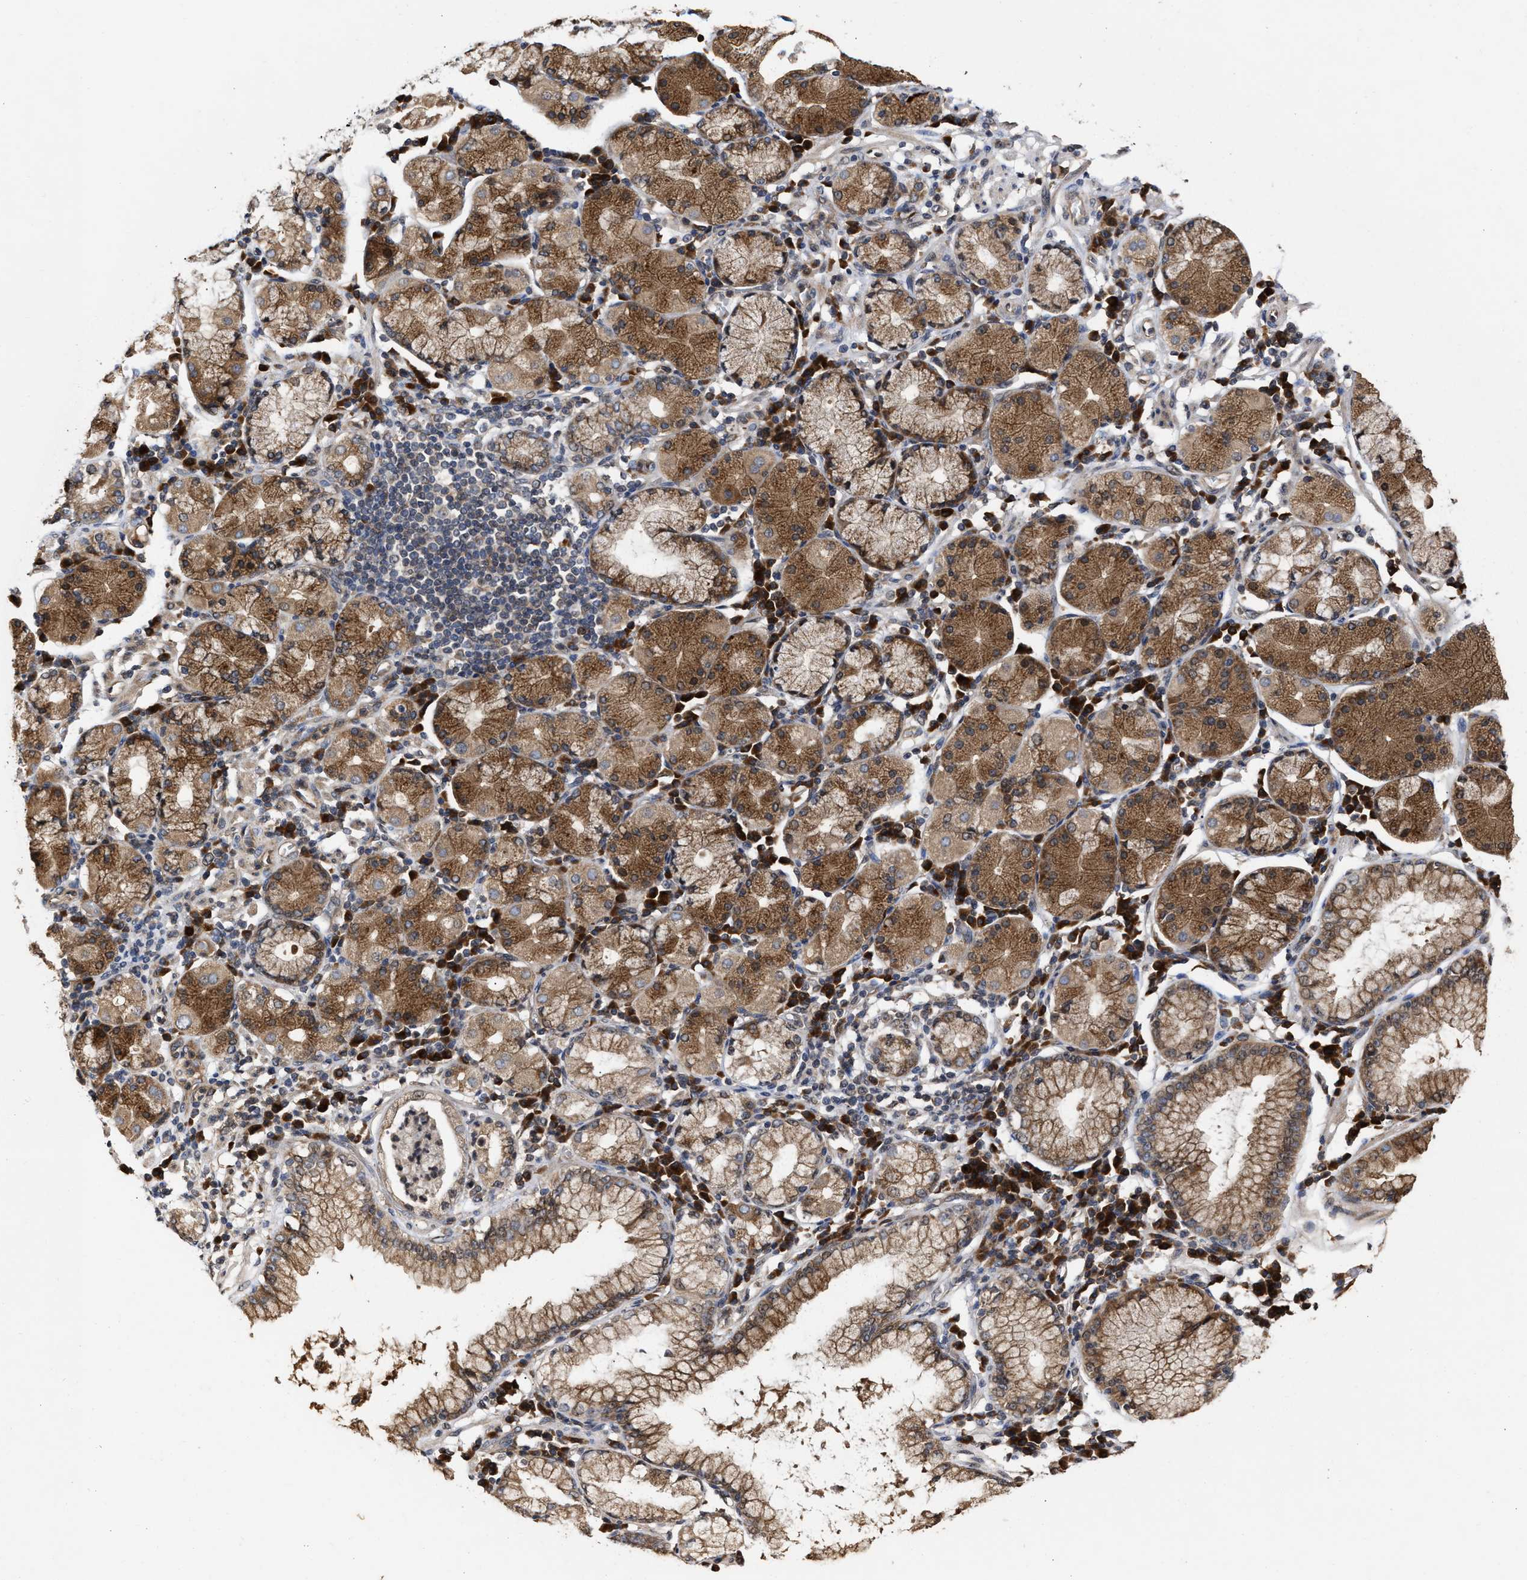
{"staining": {"intensity": "moderate", "quantity": ">75%", "location": "cytoplasmic/membranous"}, "tissue": "stomach cancer", "cell_type": "Tumor cells", "image_type": "cancer", "snomed": [{"axis": "morphology", "description": "Adenocarcinoma, NOS"}, {"axis": "topography", "description": "Stomach"}], "caption": "A brown stain labels moderate cytoplasmic/membranous positivity of a protein in stomach adenocarcinoma tumor cells.", "gene": "SAR1A", "patient": {"sex": "male", "age": 82}}